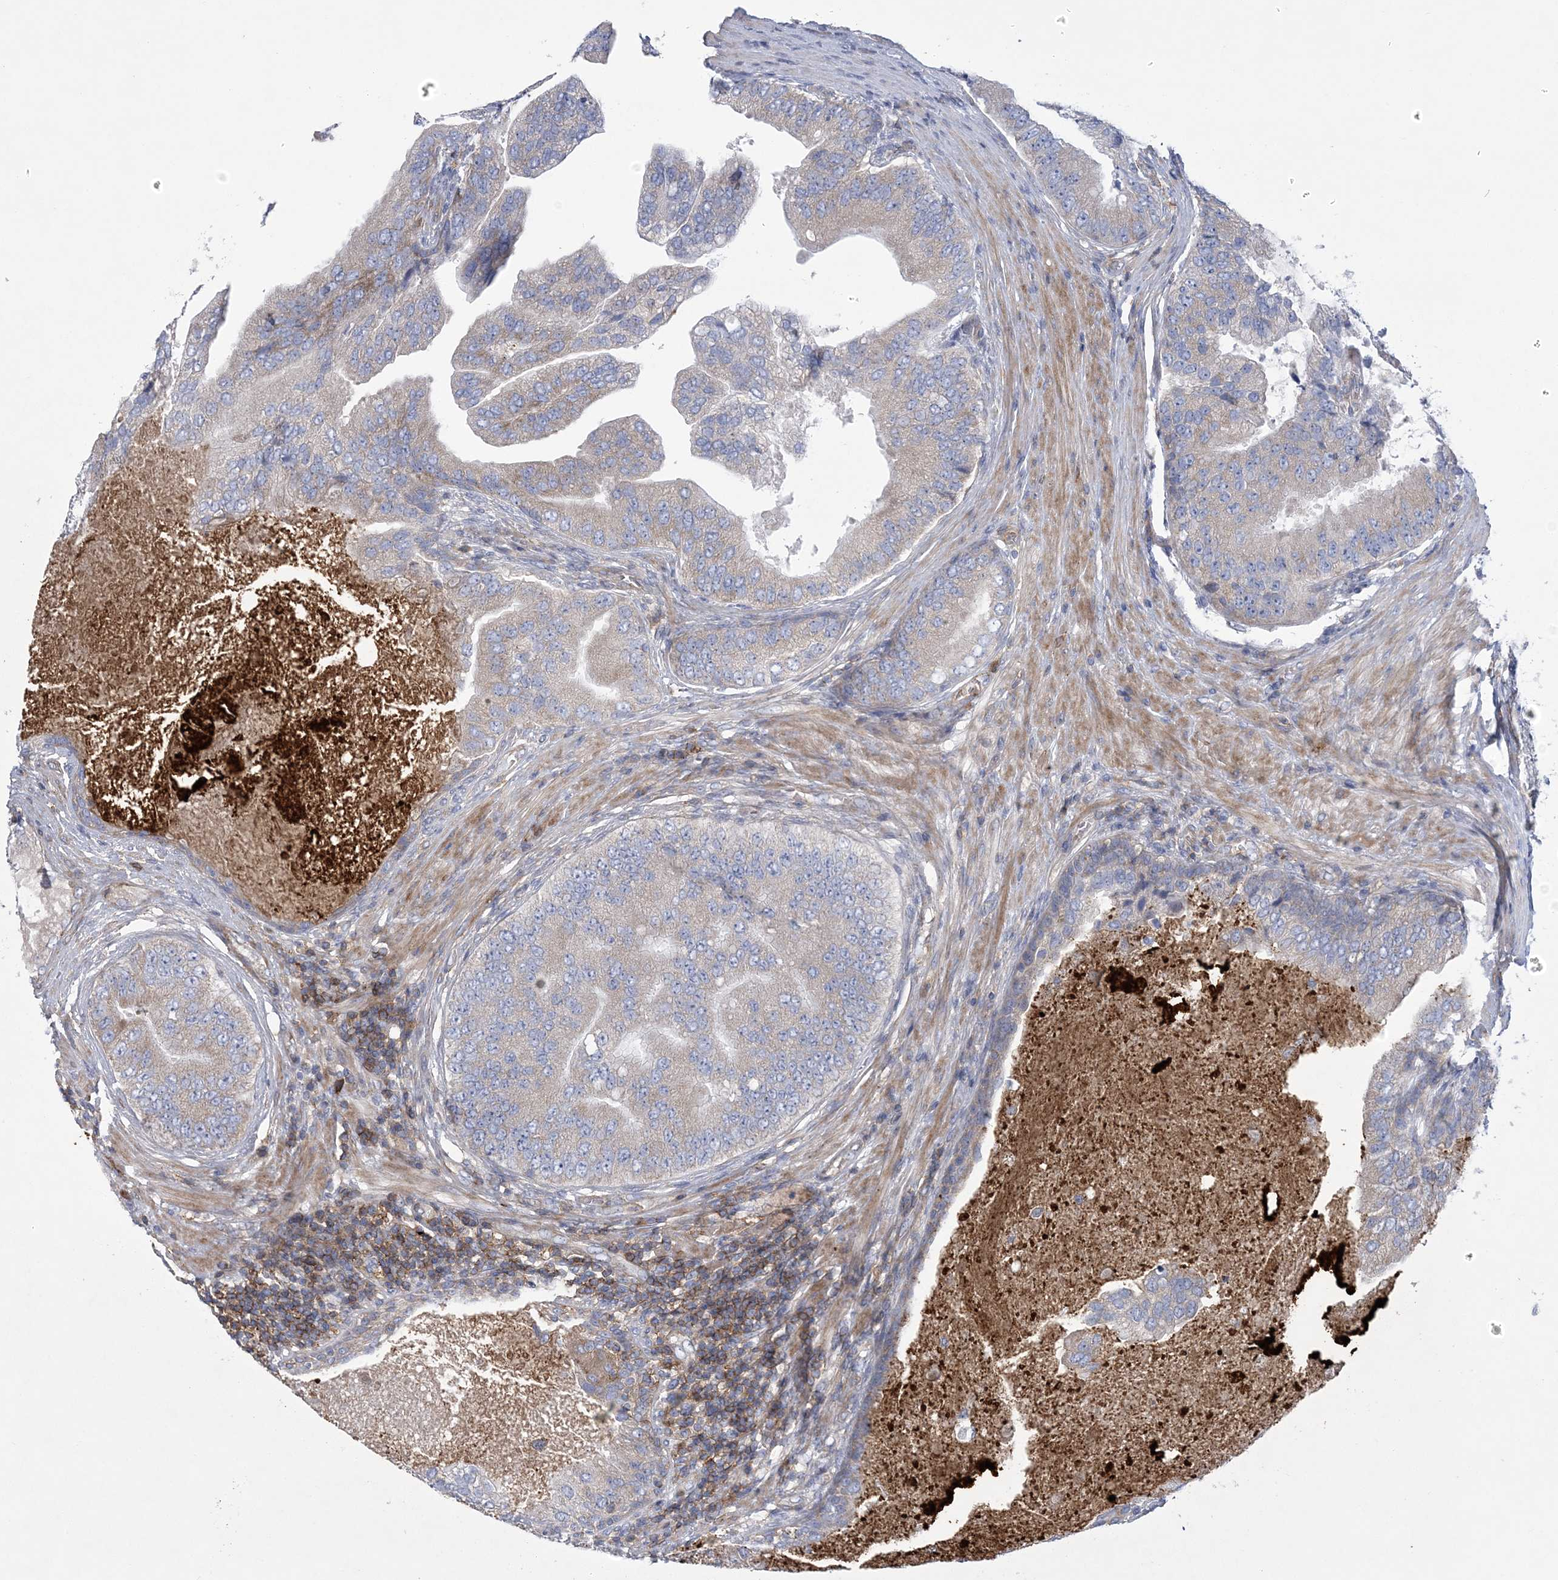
{"staining": {"intensity": "negative", "quantity": "none", "location": "none"}, "tissue": "prostate cancer", "cell_type": "Tumor cells", "image_type": "cancer", "snomed": [{"axis": "morphology", "description": "Adenocarcinoma, High grade"}, {"axis": "topography", "description": "Prostate"}], "caption": "IHC of human prostate cancer (high-grade adenocarcinoma) exhibits no staining in tumor cells.", "gene": "ARSJ", "patient": {"sex": "male", "age": 70}}